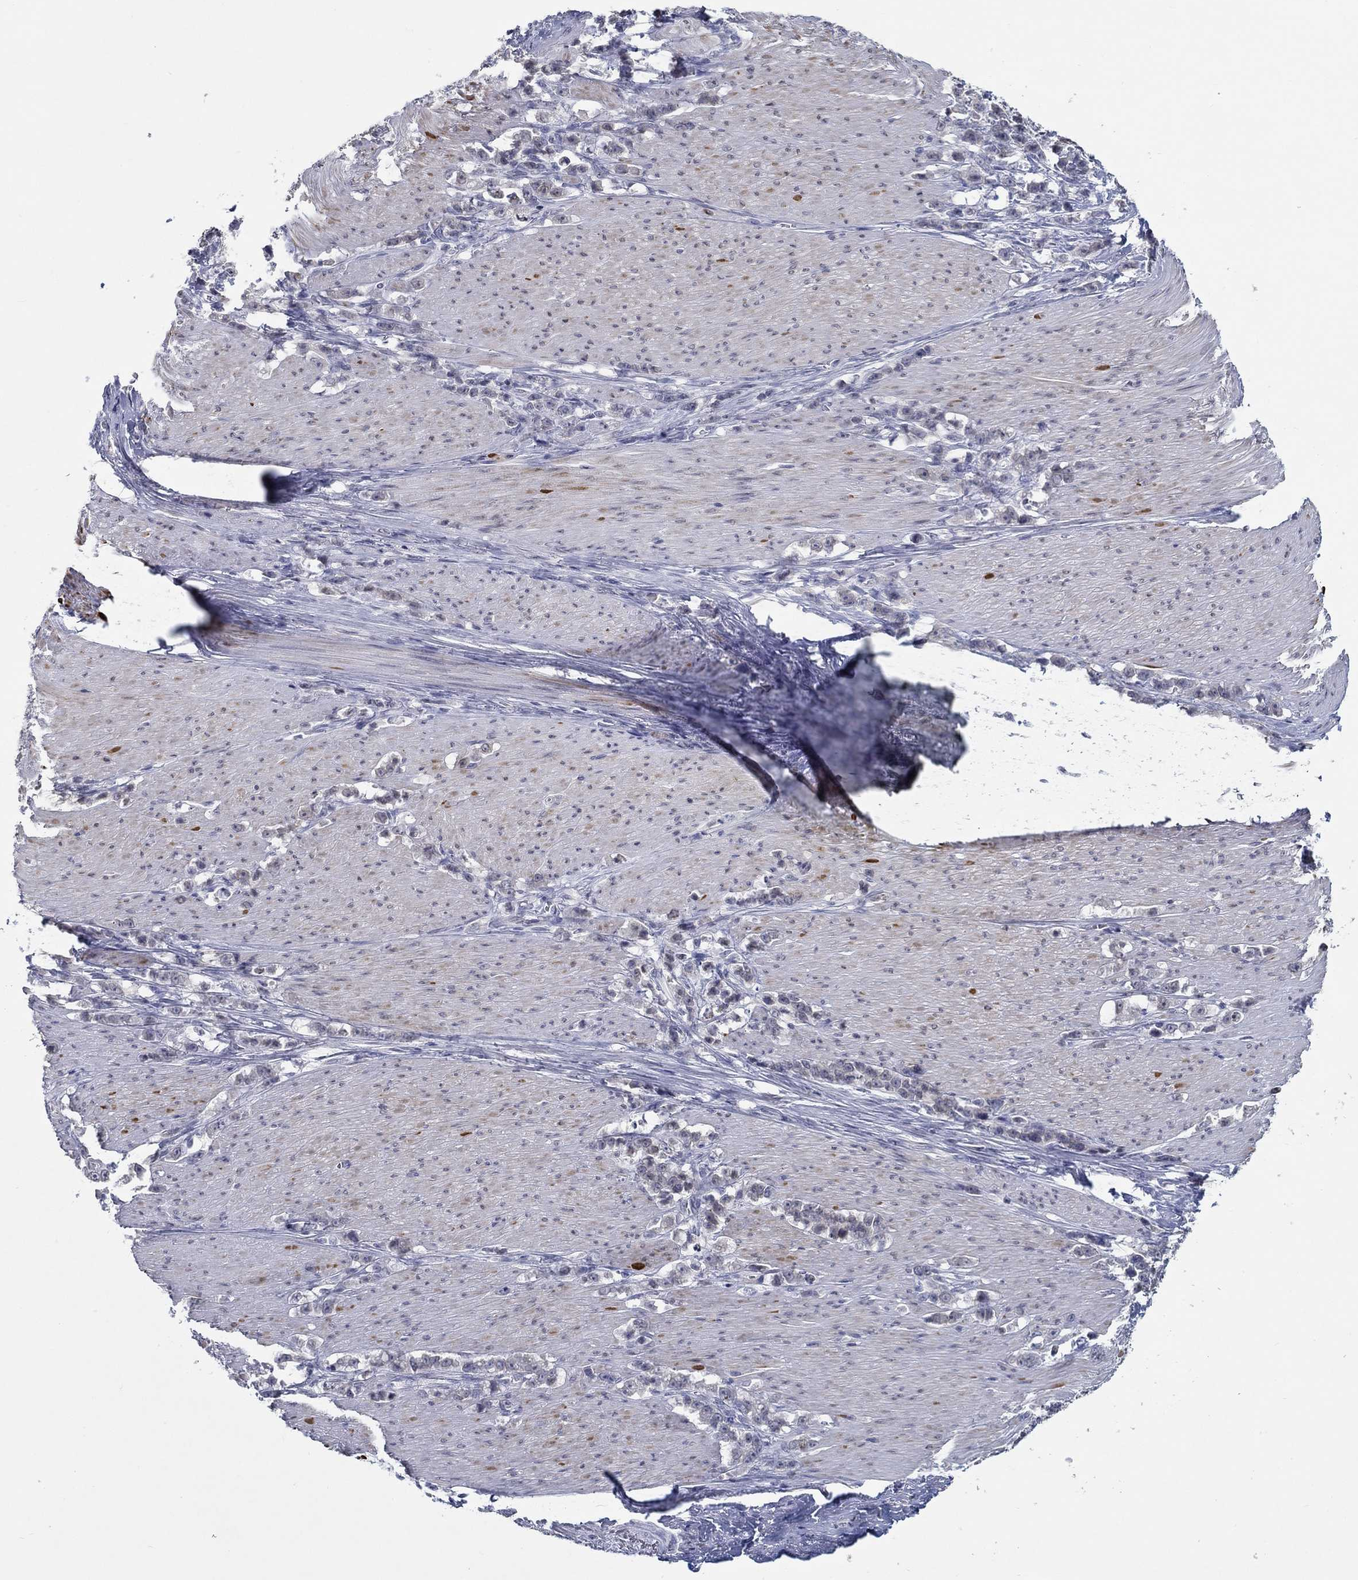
{"staining": {"intensity": "negative", "quantity": "none", "location": "none"}, "tissue": "stomach cancer", "cell_type": "Tumor cells", "image_type": "cancer", "snomed": [{"axis": "morphology", "description": "Adenocarcinoma, NOS"}, {"axis": "topography", "description": "Stomach, lower"}], "caption": "A histopathology image of adenocarcinoma (stomach) stained for a protein shows no brown staining in tumor cells. (DAB (3,3'-diaminobenzidine) IHC visualized using brightfield microscopy, high magnification).", "gene": "NUP155", "patient": {"sex": "male", "age": 88}}